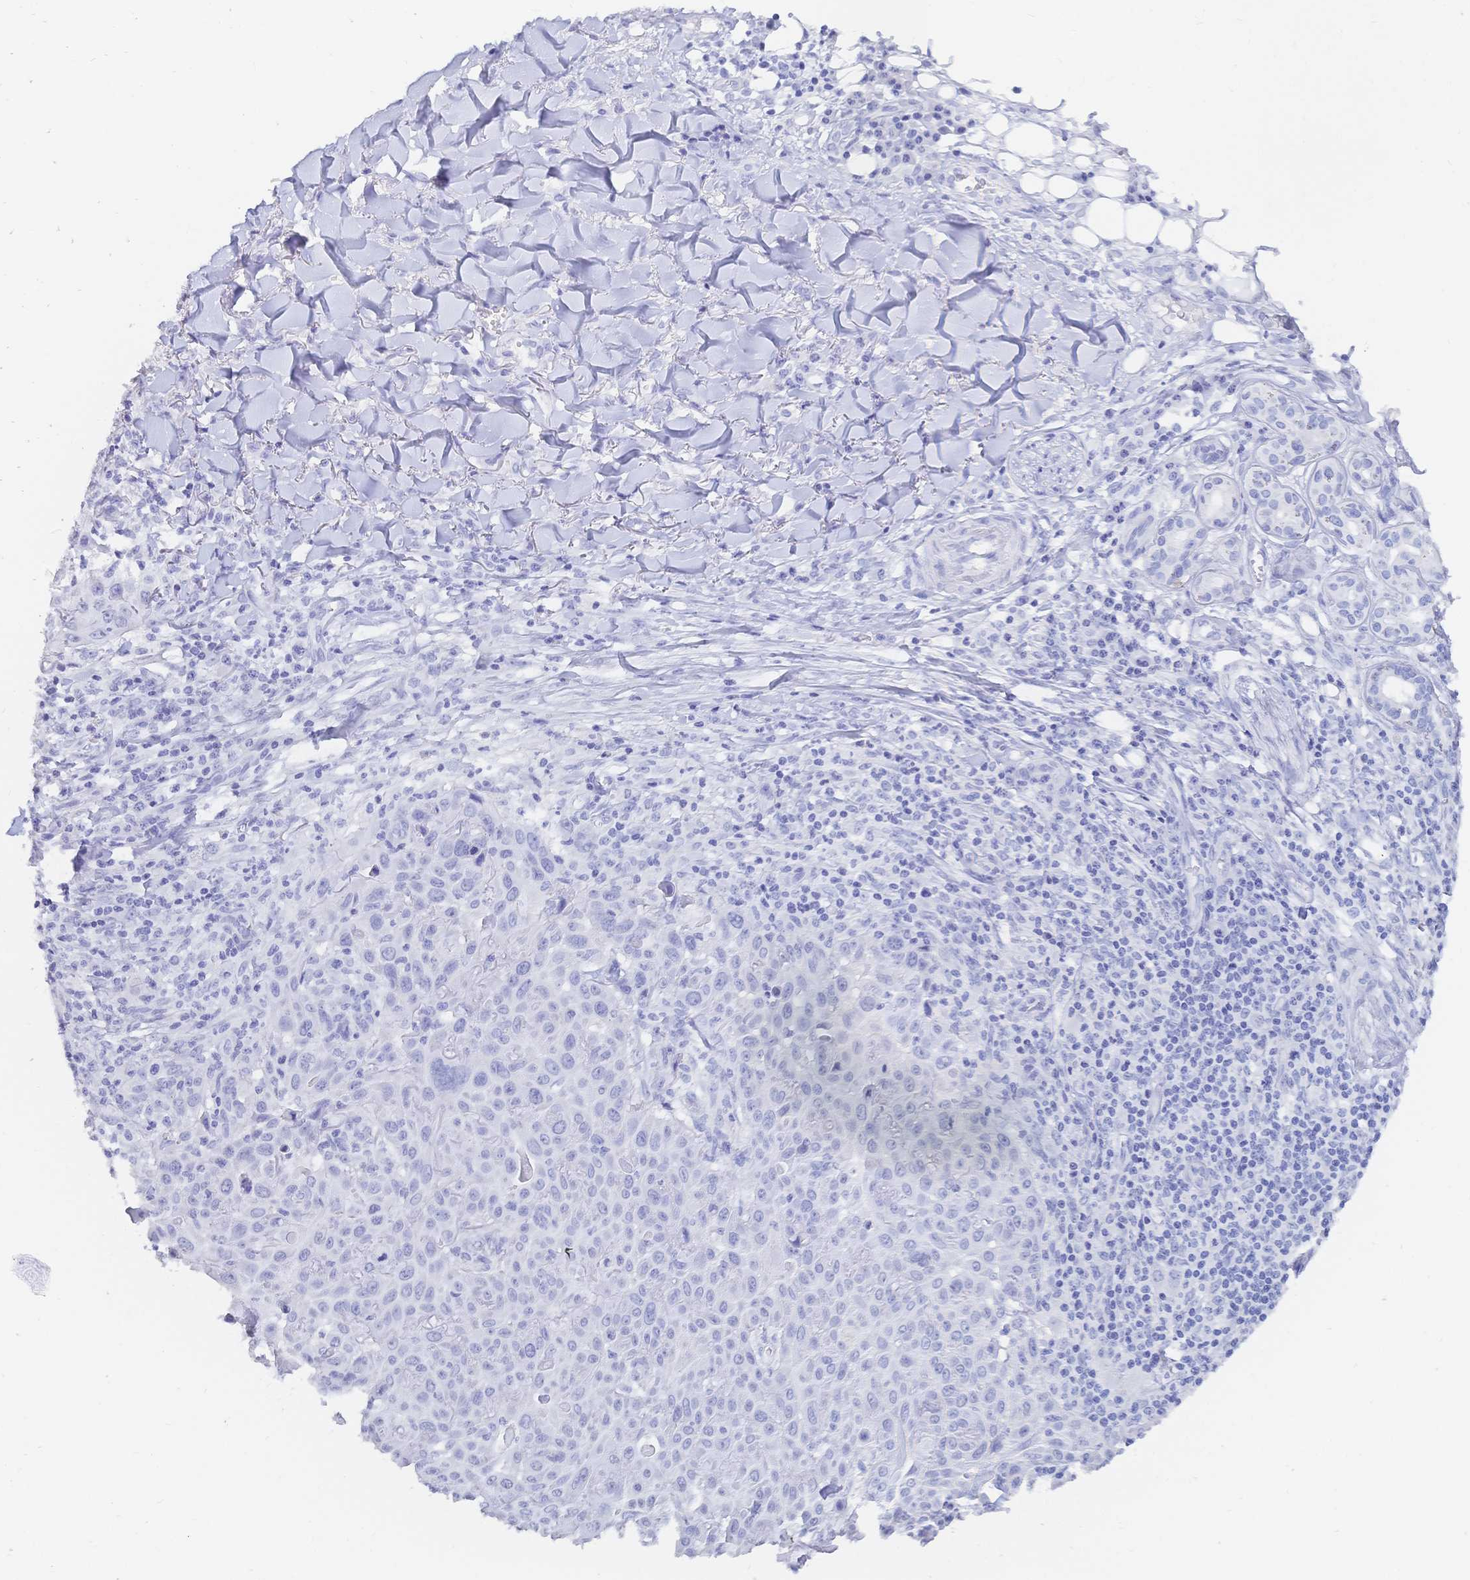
{"staining": {"intensity": "negative", "quantity": "none", "location": "none"}, "tissue": "skin cancer", "cell_type": "Tumor cells", "image_type": "cancer", "snomed": [{"axis": "morphology", "description": "Squamous cell carcinoma, NOS"}, {"axis": "topography", "description": "Skin"}], "caption": "Skin squamous cell carcinoma was stained to show a protein in brown. There is no significant staining in tumor cells.", "gene": "MEP1B", "patient": {"sex": "male", "age": 75}}